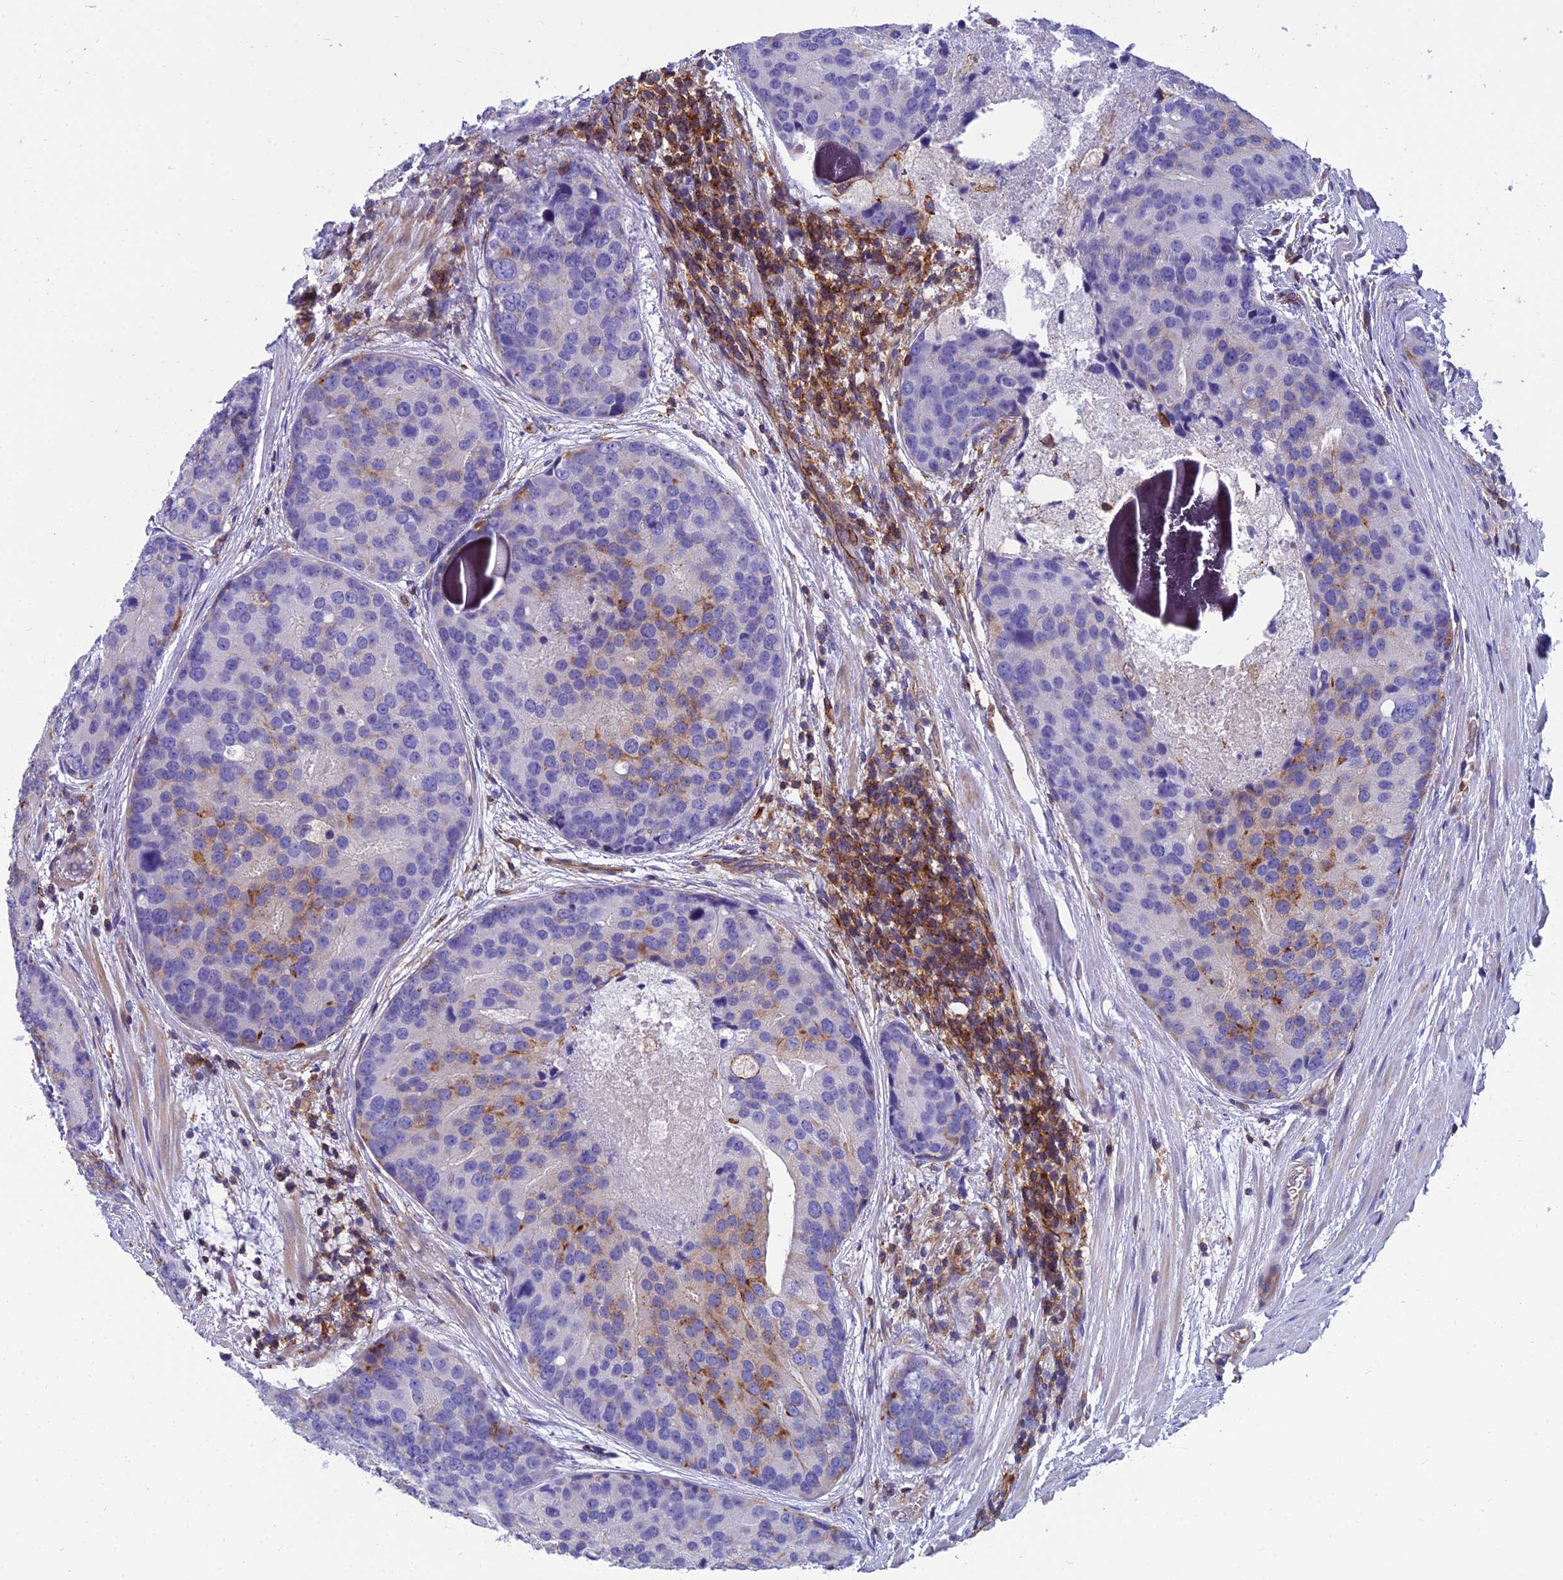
{"staining": {"intensity": "moderate", "quantity": "<25%", "location": "cytoplasmic/membranous"}, "tissue": "prostate cancer", "cell_type": "Tumor cells", "image_type": "cancer", "snomed": [{"axis": "morphology", "description": "Adenocarcinoma, High grade"}, {"axis": "topography", "description": "Prostate"}], "caption": "IHC (DAB (3,3'-diaminobenzidine)) staining of prostate adenocarcinoma (high-grade) shows moderate cytoplasmic/membranous protein positivity in approximately <25% of tumor cells.", "gene": "PPP1R18", "patient": {"sex": "male", "age": 62}}